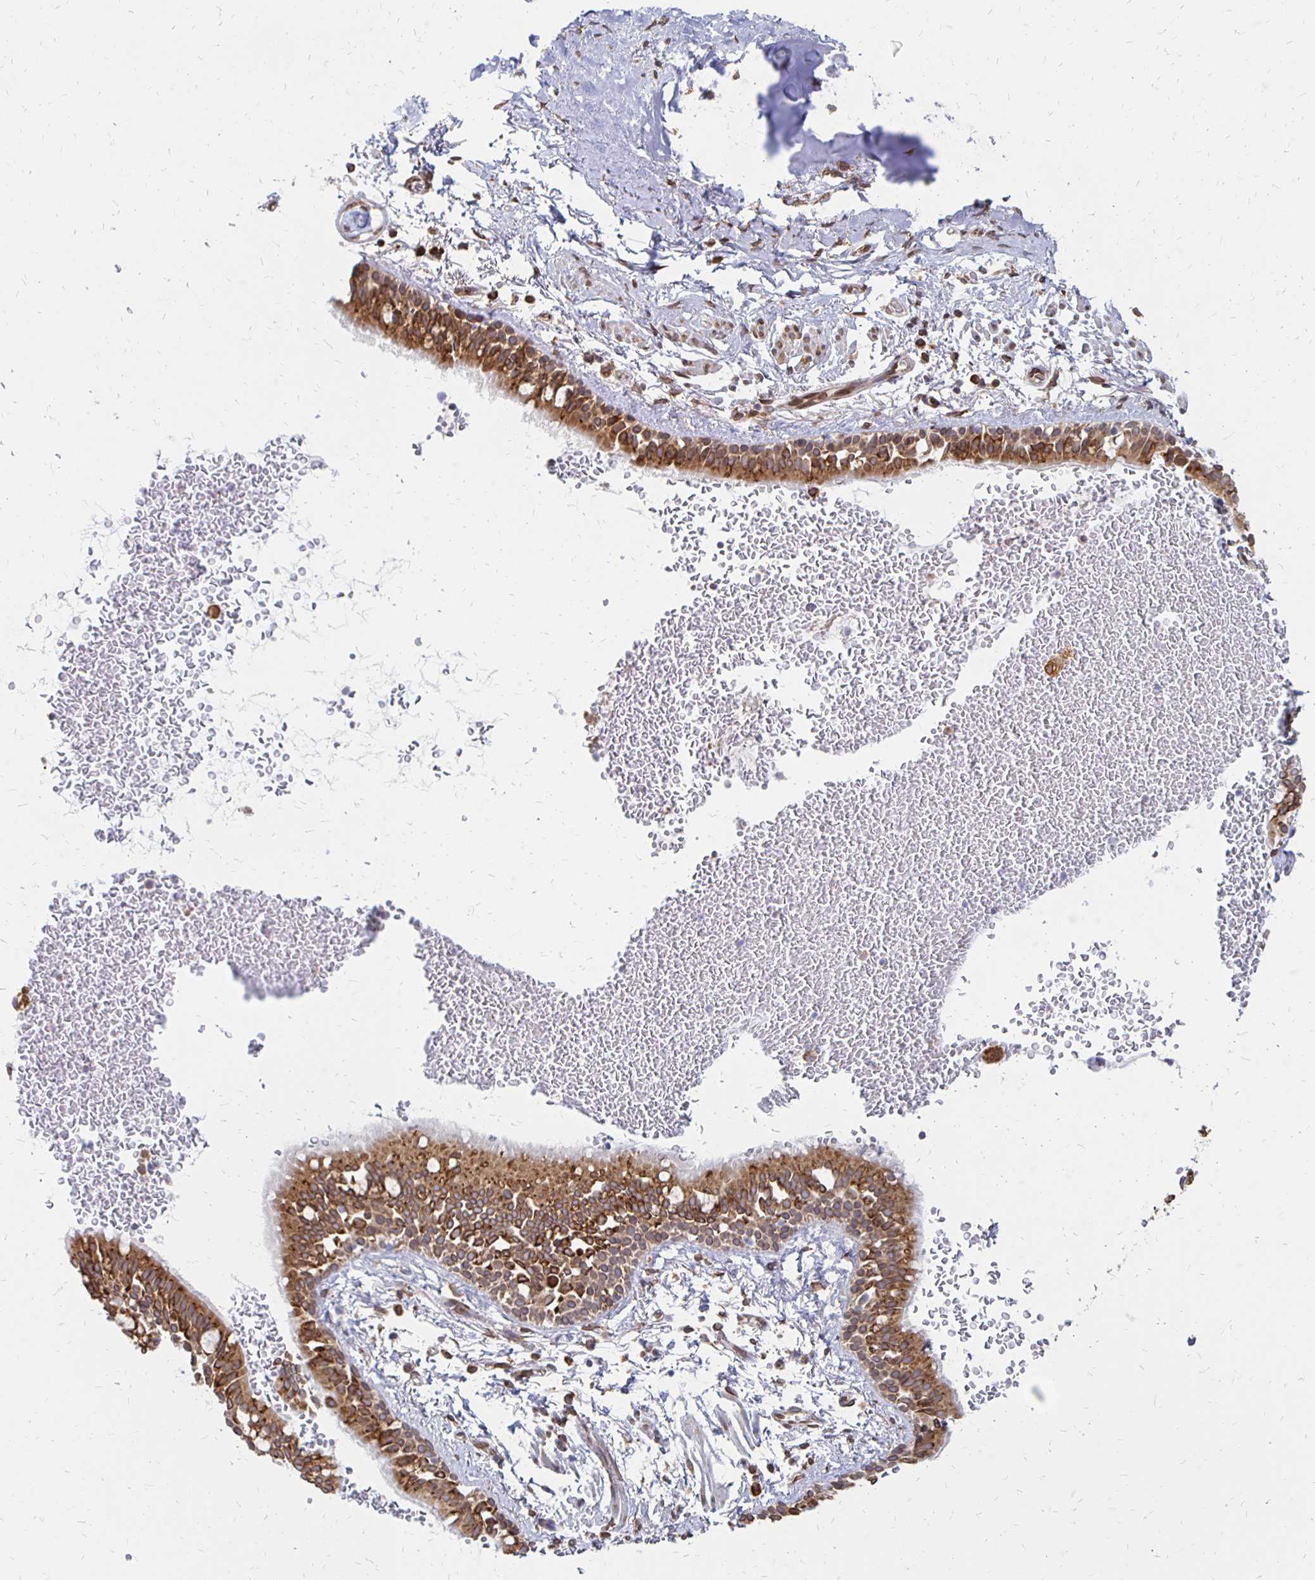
{"staining": {"intensity": "strong", "quantity": ">75%", "location": "cytoplasmic/membranous,nuclear"}, "tissue": "bronchus", "cell_type": "Respiratory epithelial cells", "image_type": "normal", "snomed": [{"axis": "morphology", "description": "Normal tissue, NOS"}, {"axis": "topography", "description": "Lymph node"}, {"axis": "topography", "description": "Cartilage tissue"}, {"axis": "topography", "description": "Bronchus"}], "caption": "Normal bronchus exhibits strong cytoplasmic/membranous,nuclear expression in about >75% of respiratory epithelial cells (brown staining indicates protein expression, while blue staining denotes nuclei)..", "gene": "PELI3", "patient": {"sex": "female", "age": 70}}